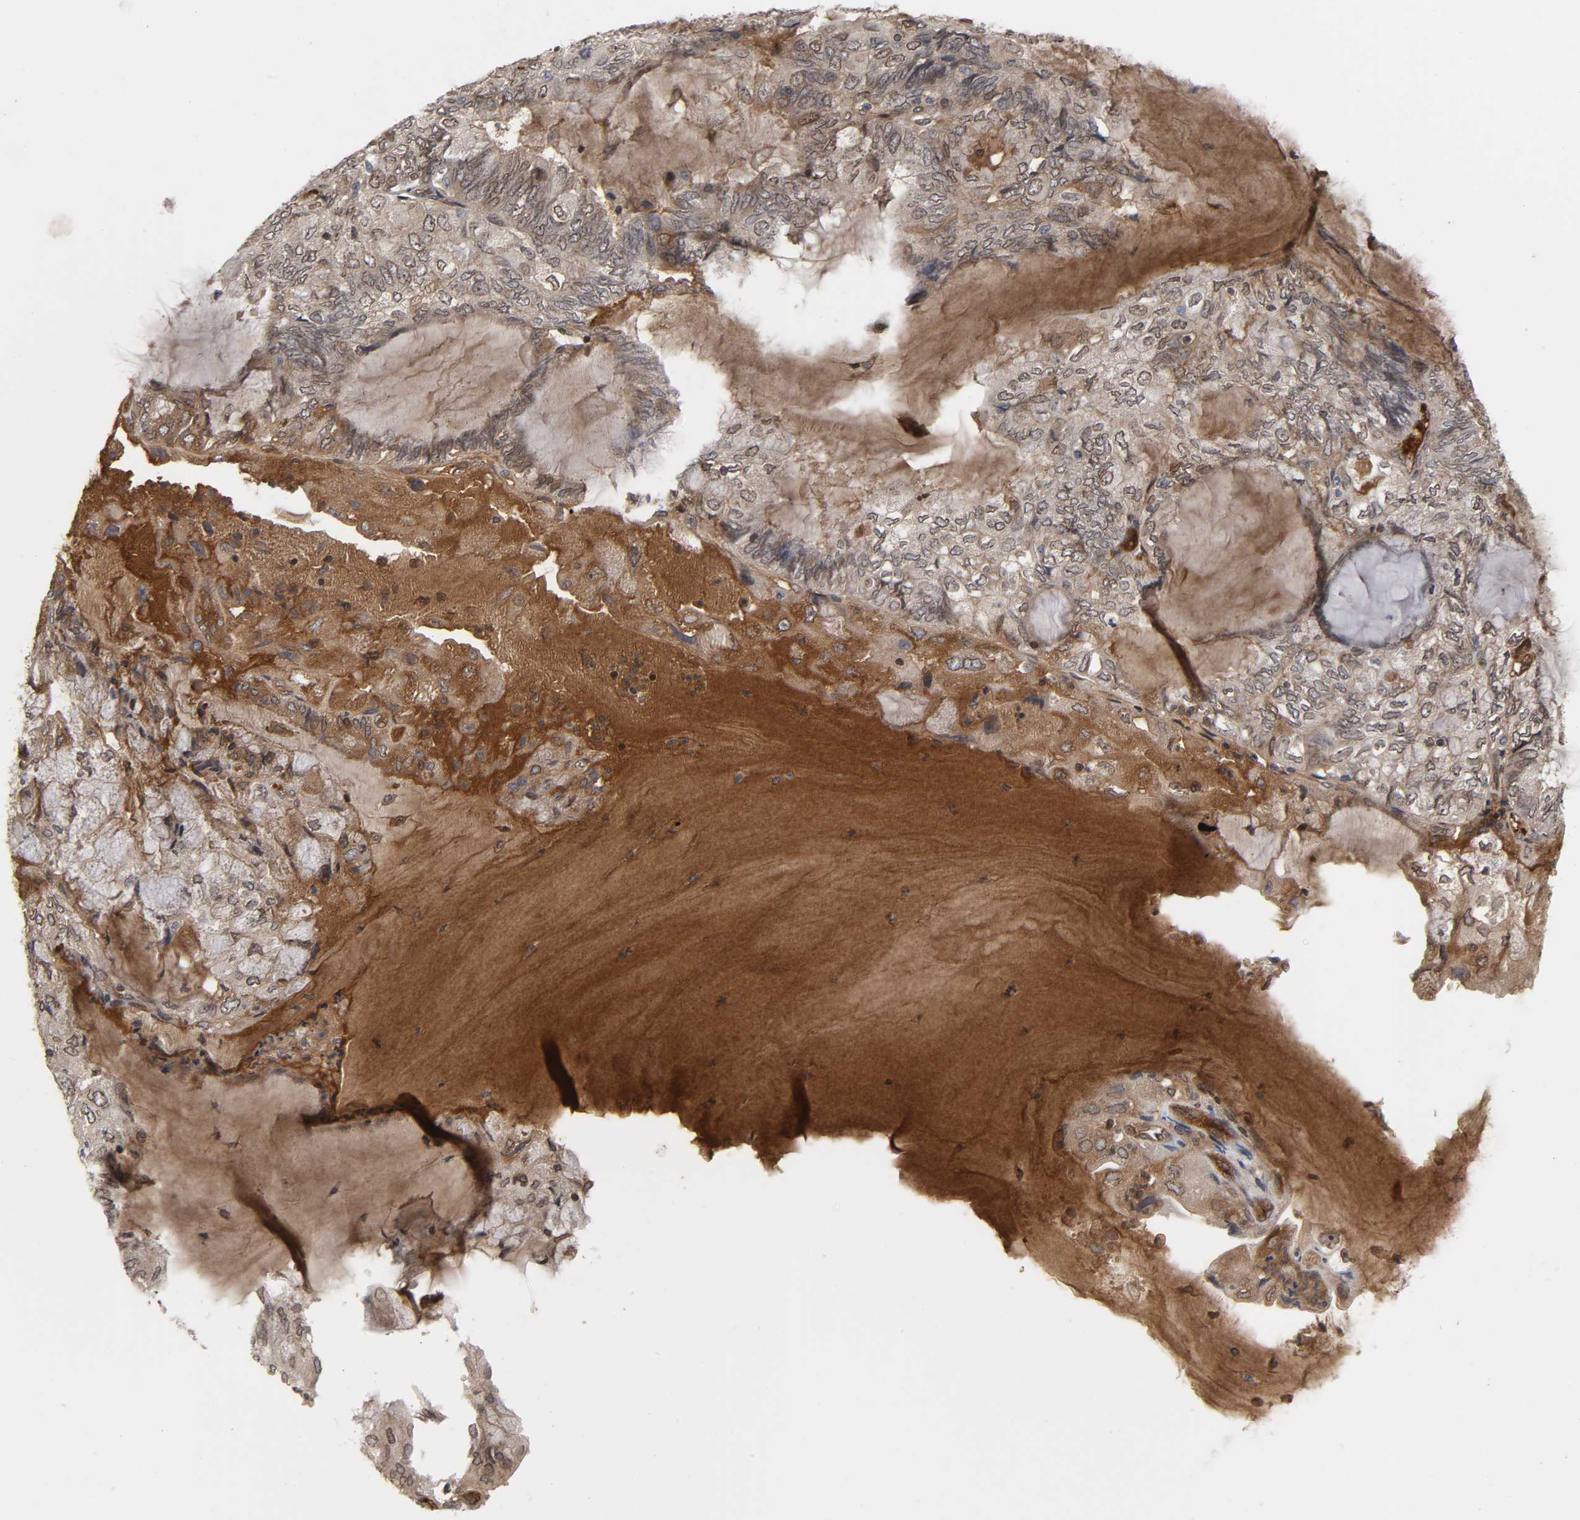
{"staining": {"intensity": "moderate", "quantity": ">75%", "location": "cytoplasmic/membranous,nuclear"}, "tissue": "endometrial cancer", "cell_type": "Tumor cells", "image_type": "cancer", "snomed": [{"axis": "morphology", "description": "Adenocarcinoma, NOS"}, {"axis": "topography", "description": "Endometrium"}], "caption": "This histopathology image reveals immunohistochemistry (IHC) staining of endometrial cancer (adenocarcinoma), with medium moderate cytoplasmic/membranous and nuclear staining in approximately >75% of tumor cells.", "gene": "CPN2", "patient": {"sex": "female", "age": 81}}